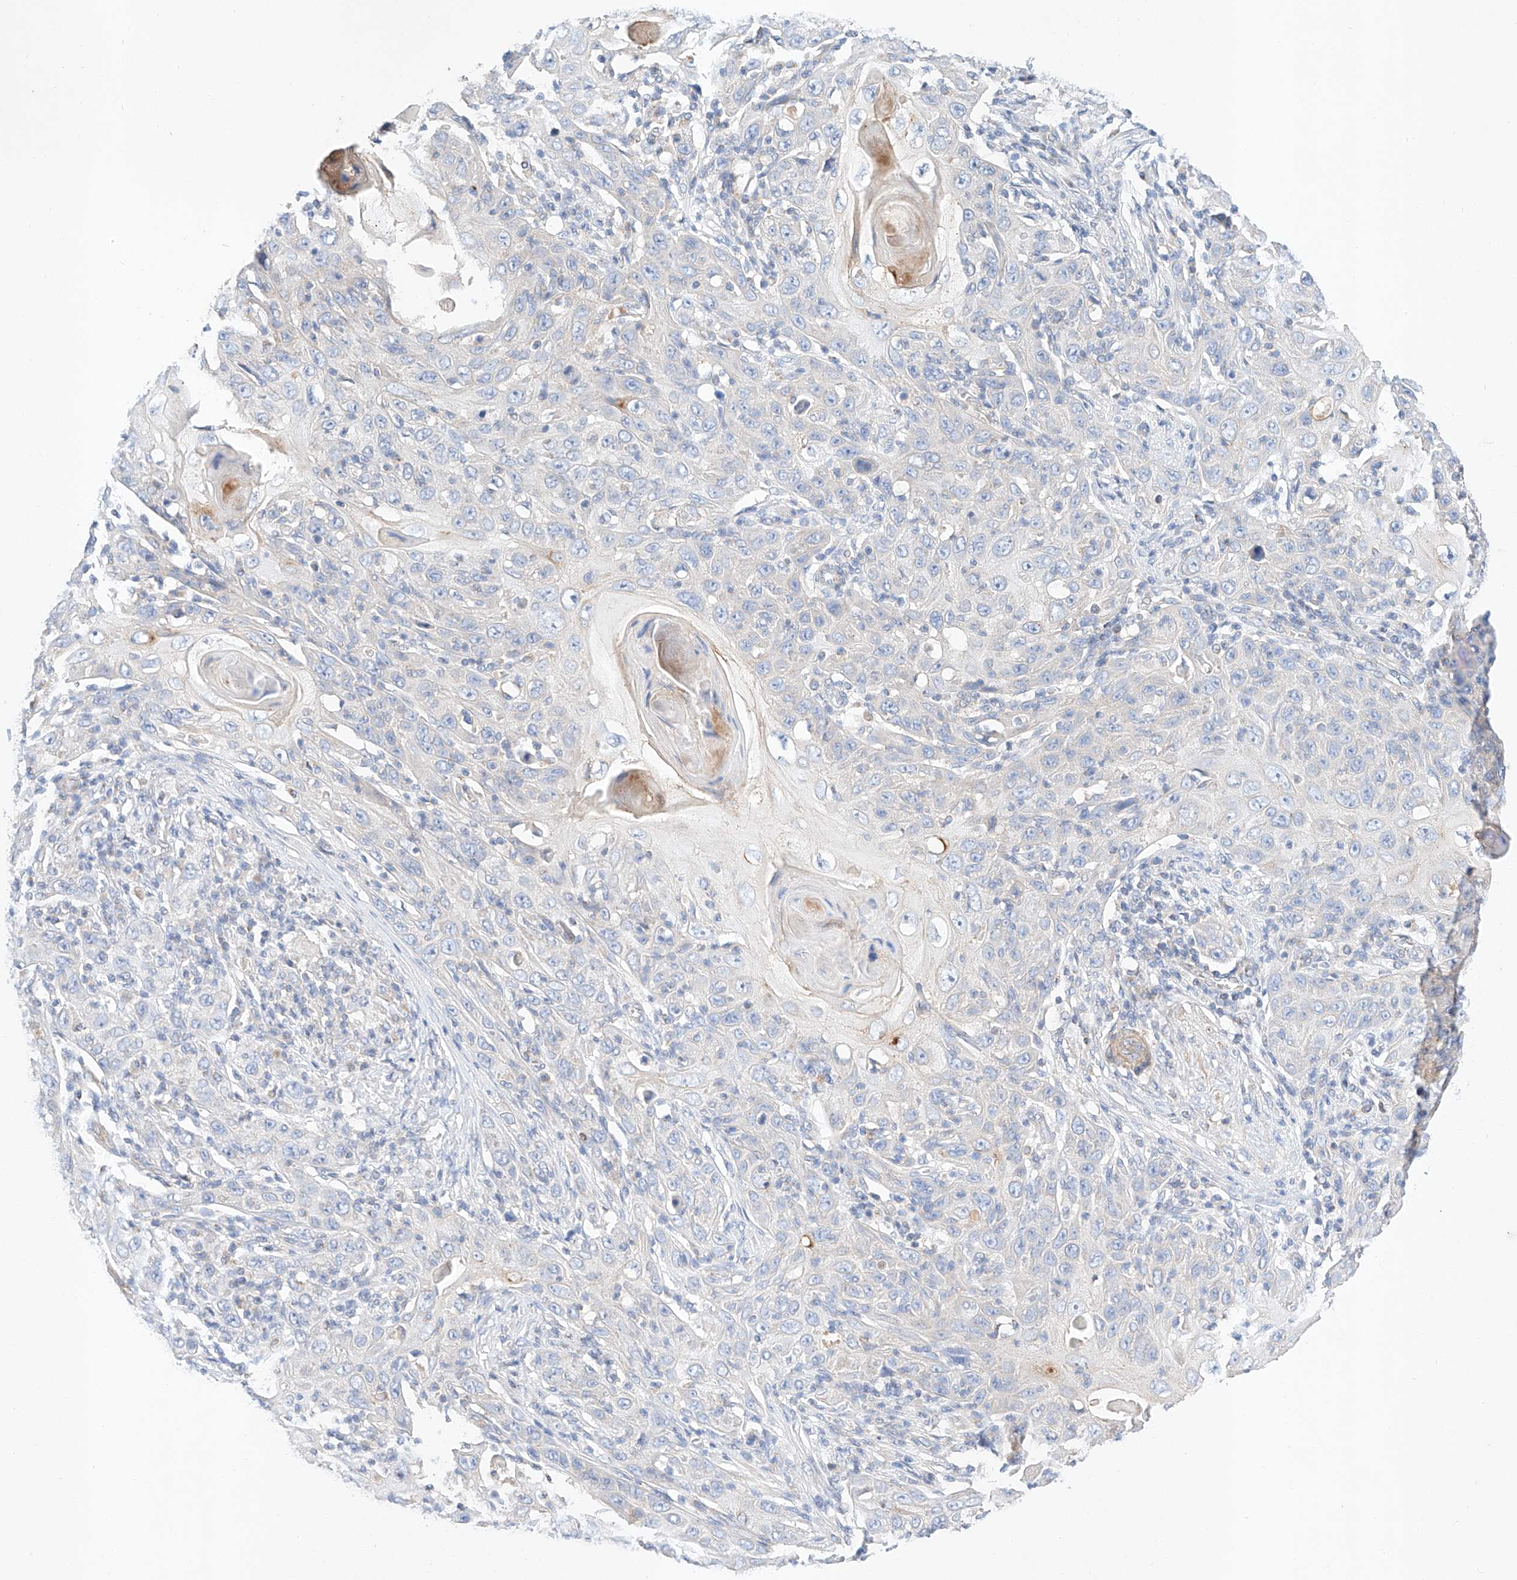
{"staining": {"intensity": "negative", "quantity": "none", "location": "none"}, "tissue": "skin cancer", "cell_type": "Tumor cells", "image_type": "cancer", "snomed": [{"axis": "morphology", "description": "Squamous cell carcinoma, NOS"}, {"axis": "topography", "description": "Skin"}], "caption": "The photomicrograph demonstrates no staining of tumor cells in skin cancer. Nuclei are stained in blue.", "gene": "C6orf118", "patient": {"sex": "female", "age": 88}}